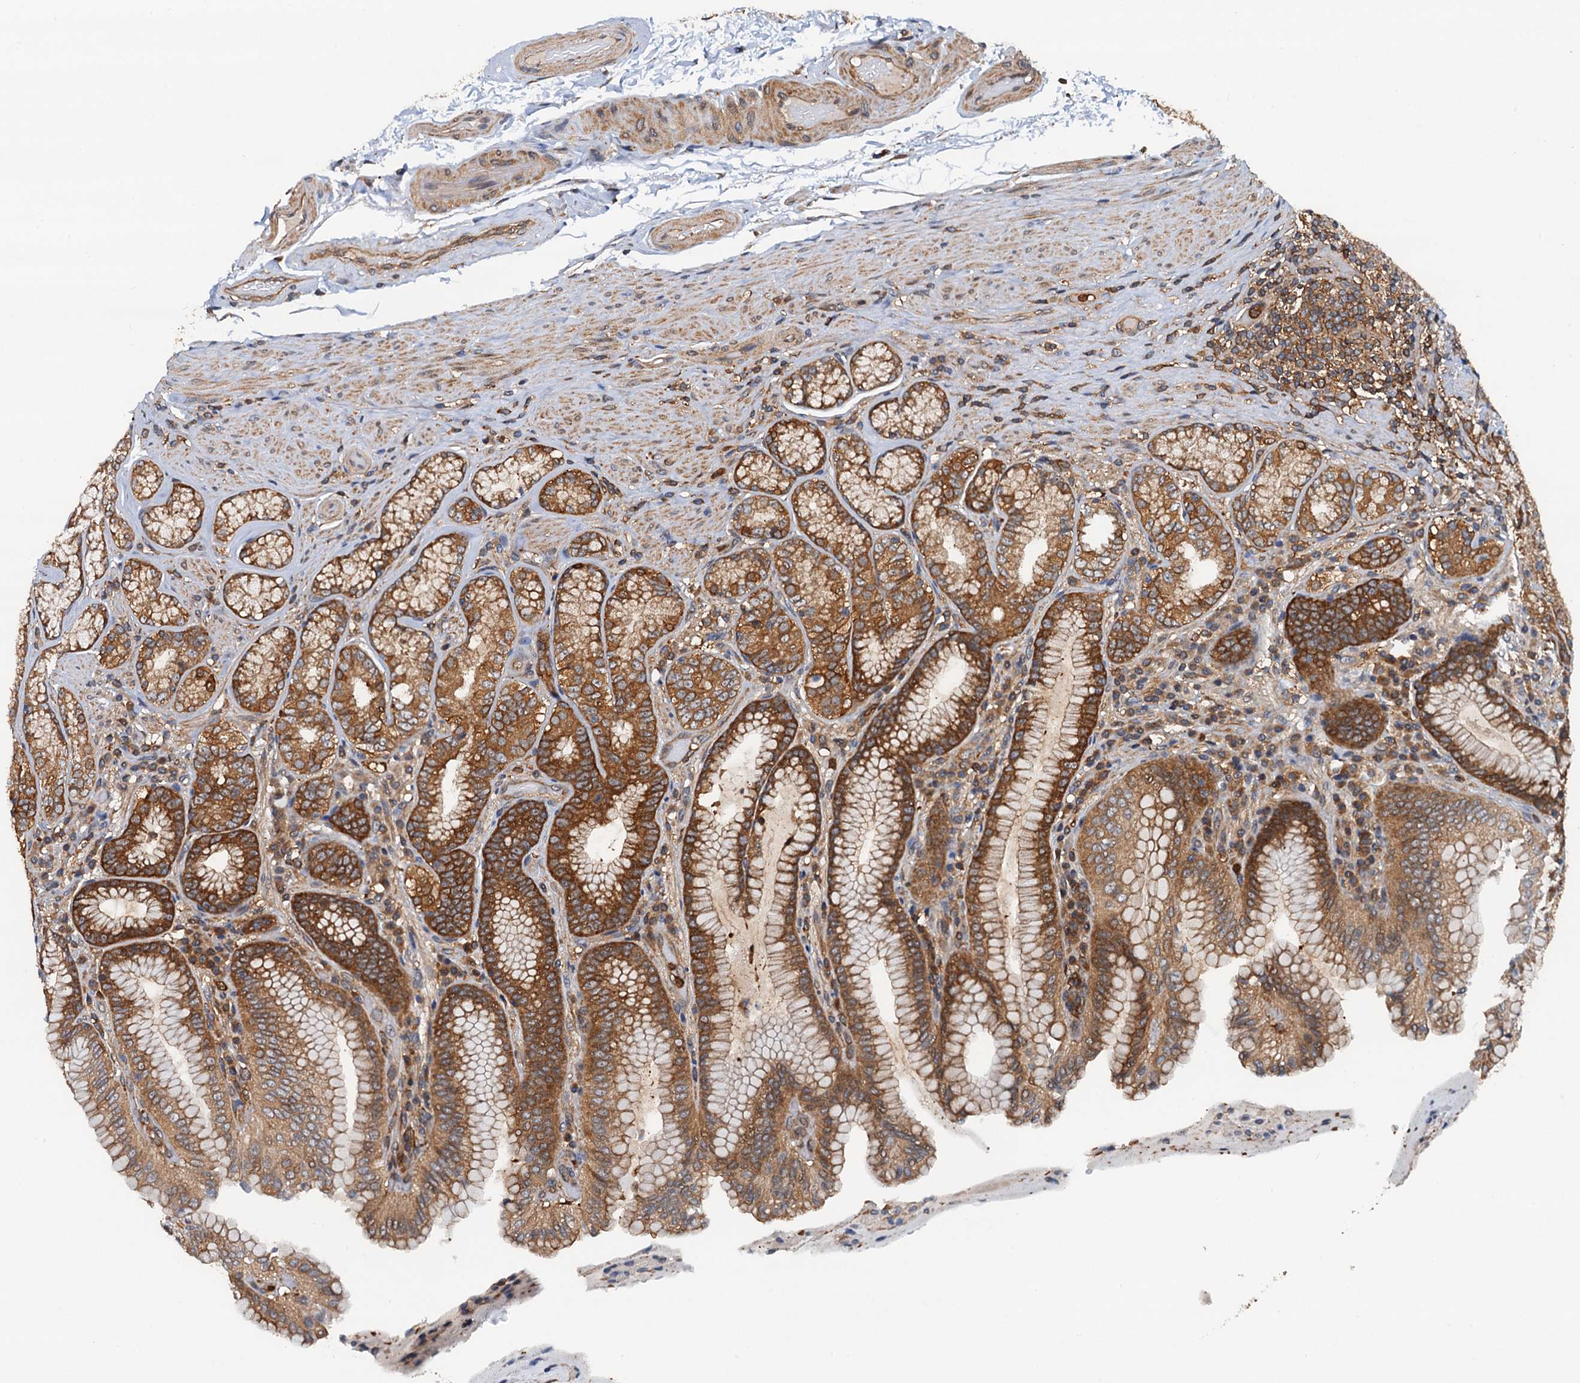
{"staining": {"intensity": "strong", "quantity": "25%-75%", "location": "cytoplasmic/membranous"}, "tissue": "stomach", "cell_type": "Glandular cells", "image_type": "normal", "snomed": [{"axis": "morphology", "description": "Normal tissue, NOS"}, {"axis": "topography", "description": "Stomach, upper"}, {"axis": "topography", "description": "Stomach, lower"}], "caption": "Protein staining displays strong cytoplasmic/membranous expression in about 25%-75% of glandular cells in unremarkable stomach. Immunohistochemistry stains the protein in brown and the nuclei are stained blue.", "gene": "USP6NL", "patient": {"sex": "female", "age": 76}}